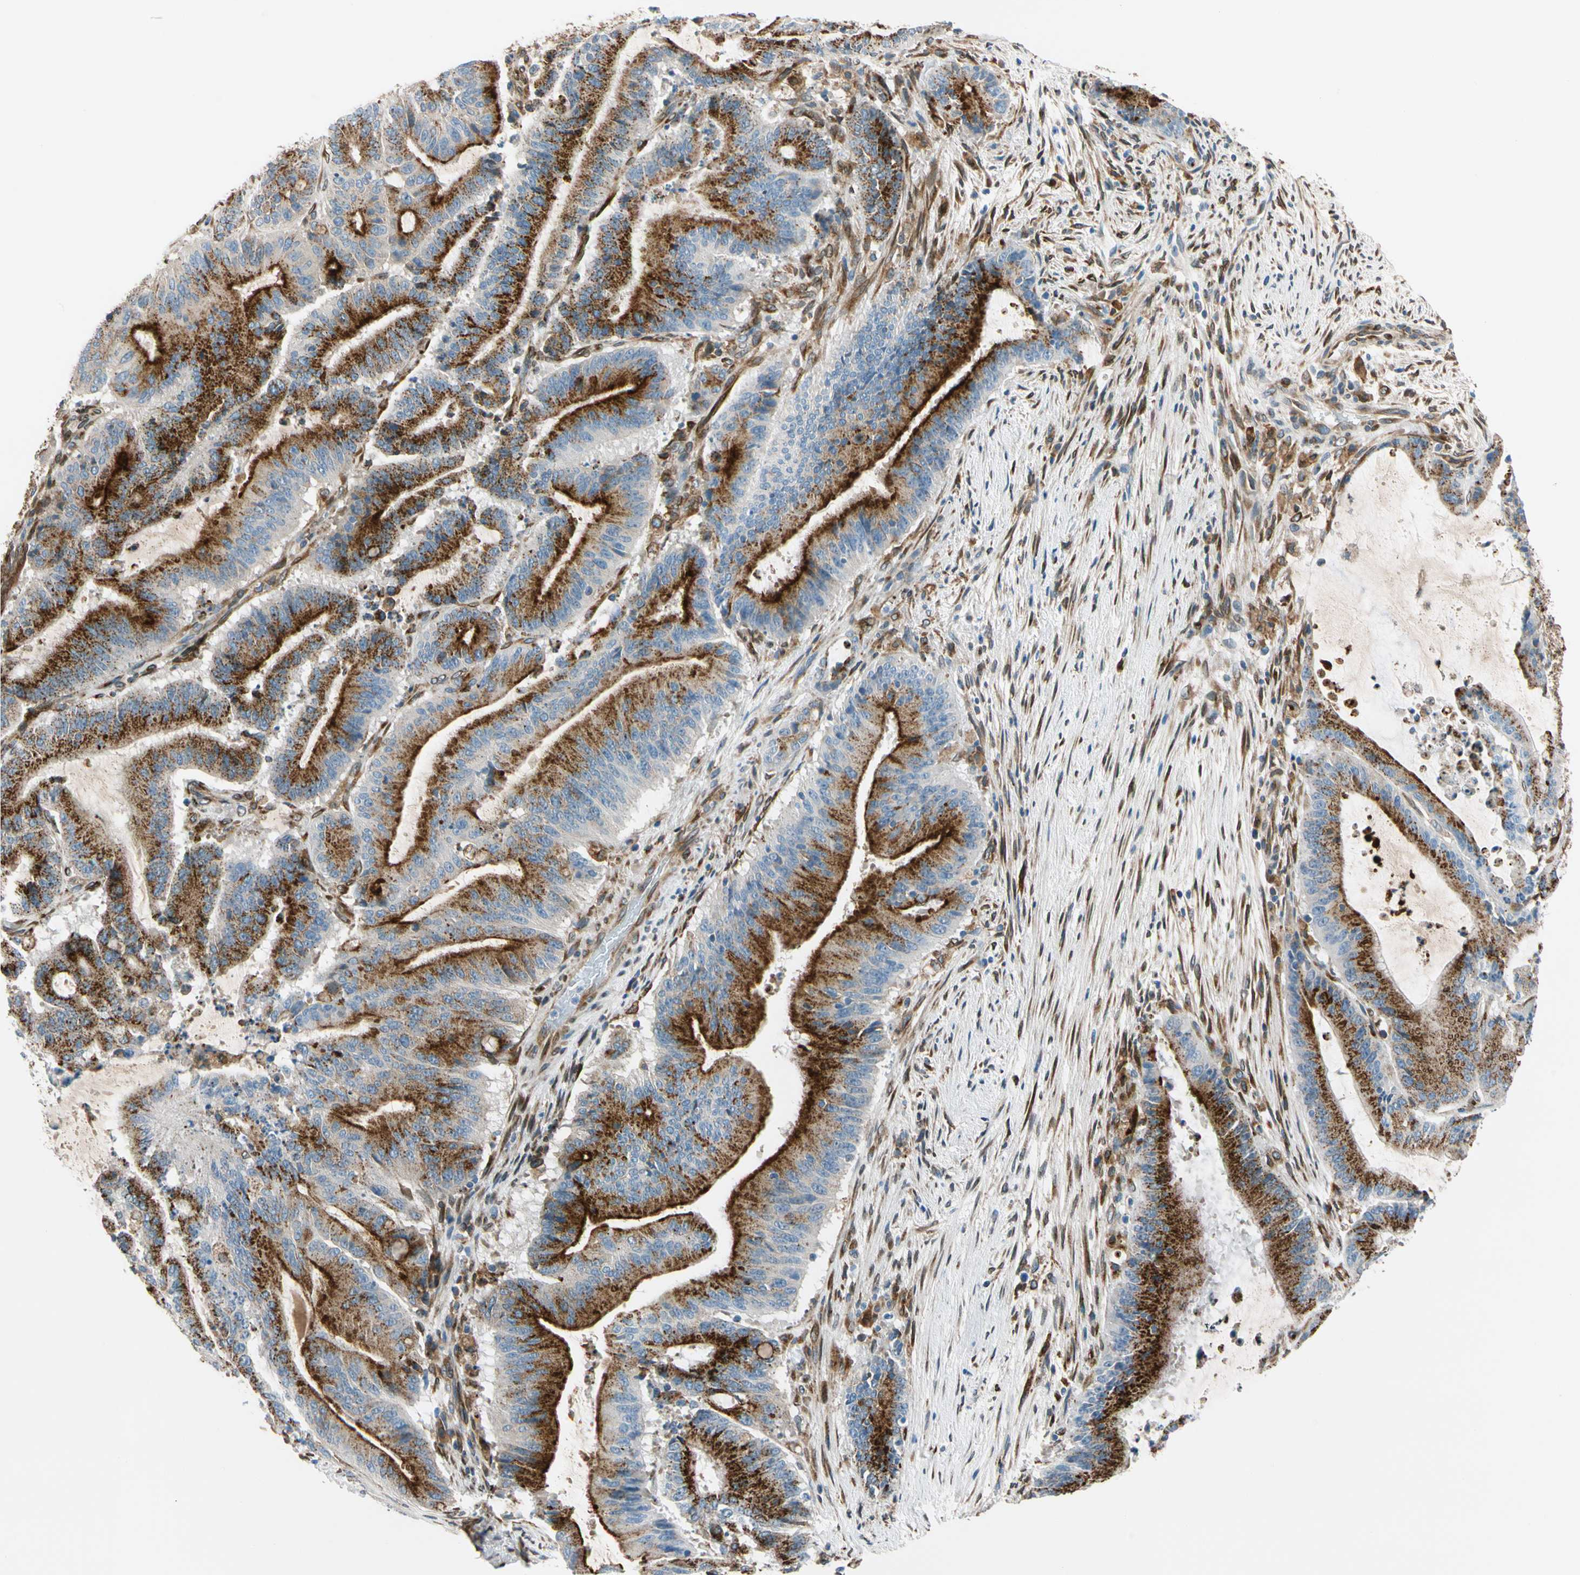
{"staining": {"intensity": "strong", "quantity": ">75%", "location": "cytoplasmic/membranous"}, "tissue": "liver cancer", "cell_type": "Tumor cells", "image_type": "cancer", "snomed": [{"axis": "morphology", "description": "Cholangiocarcinoma"}, {"axis": "topography", "description": "Liver"}], "caption": "Protein expression by immunohistochemistry (IHC) exhibits strong cytoplasmic/membranous staining in approximately >75% of tumor cells in liver cancer (cholangiocarcinoma).", "gene": "NUCB1", "patient": {"sex": "female", "age": 73}}